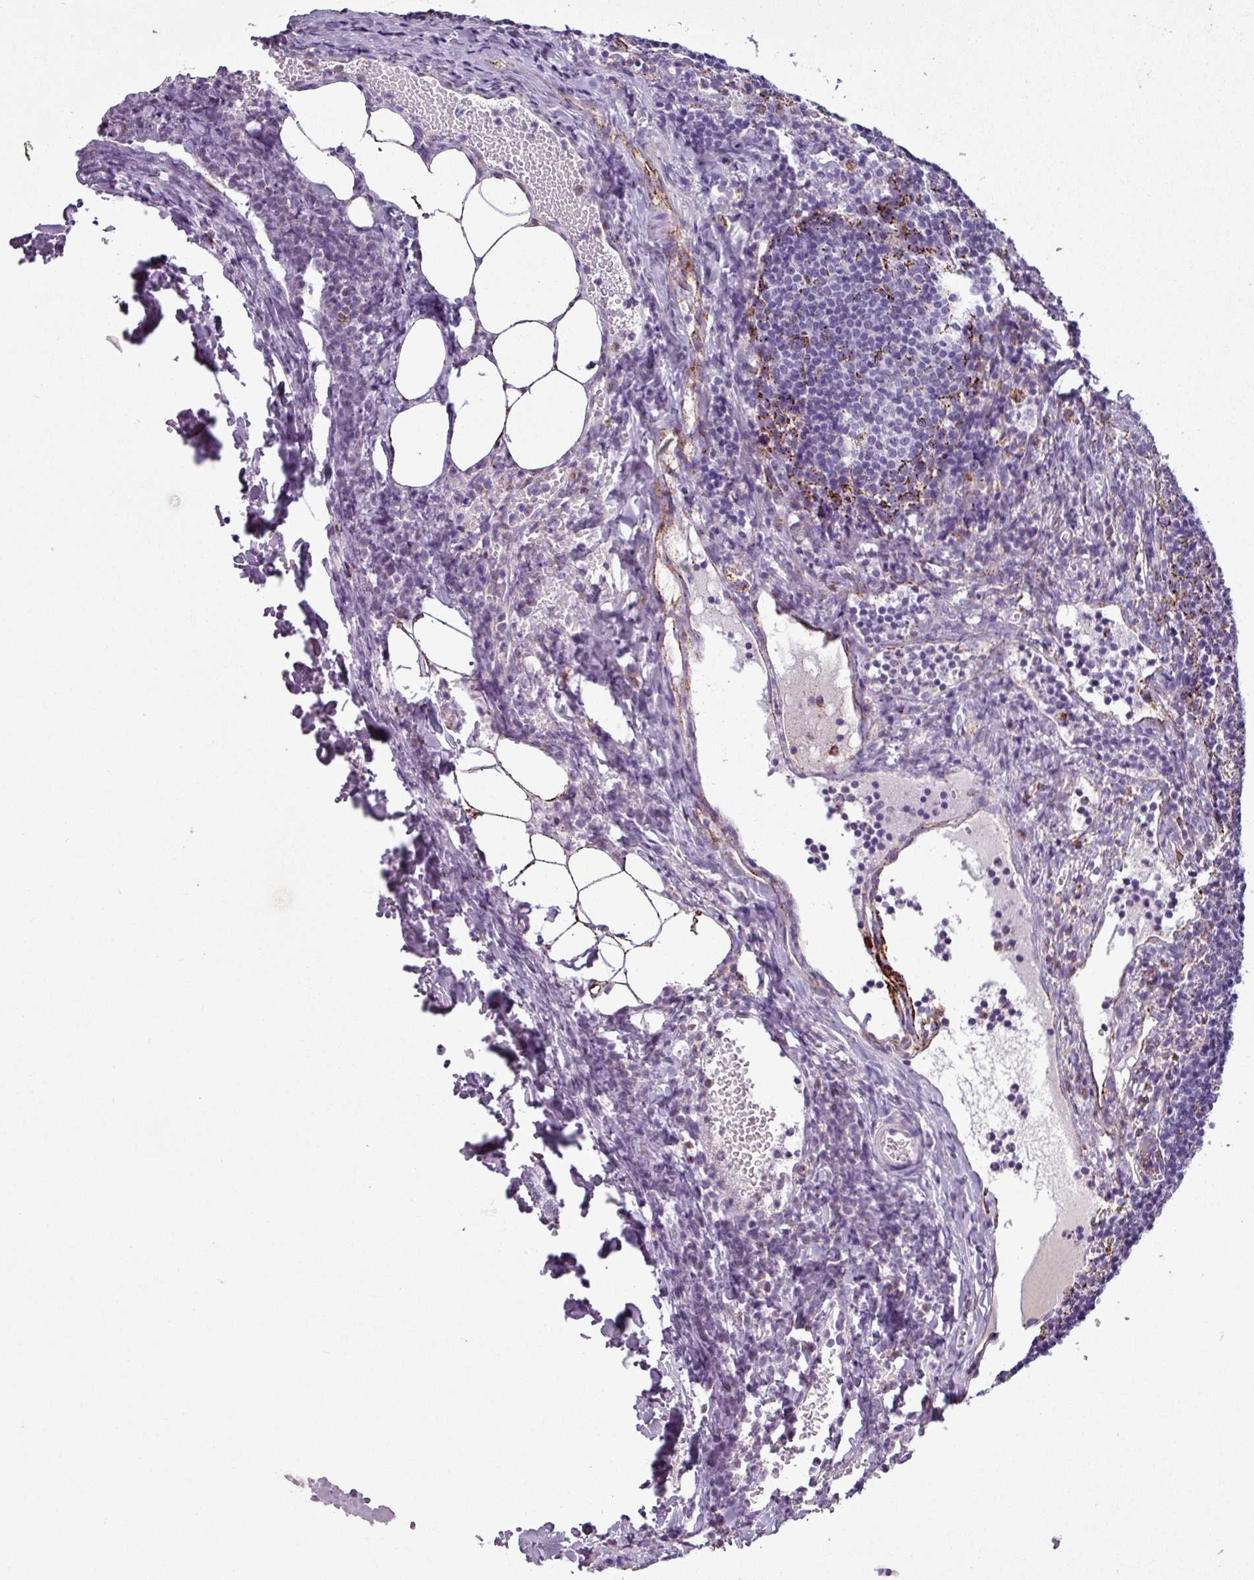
{"staining": {"intensity": "negative", "quantity": "none", "location": "none"}, "tissue": "lymph node", "cell_type": "Germinal center cells", "image_type": "normal", "snomed": [{"axis": "morphology", "description": "Normal tissue, NOS"}, {"axis": "topography", "description": "Lymph node"}], "caption": "A high-resolution image shows immunohistochemistry staining of unremarkable lymph node, which reveals no significant expression in germinal center cells.", "gene": "ZNF667", "patient": {"sex": "female", "age": 37}}